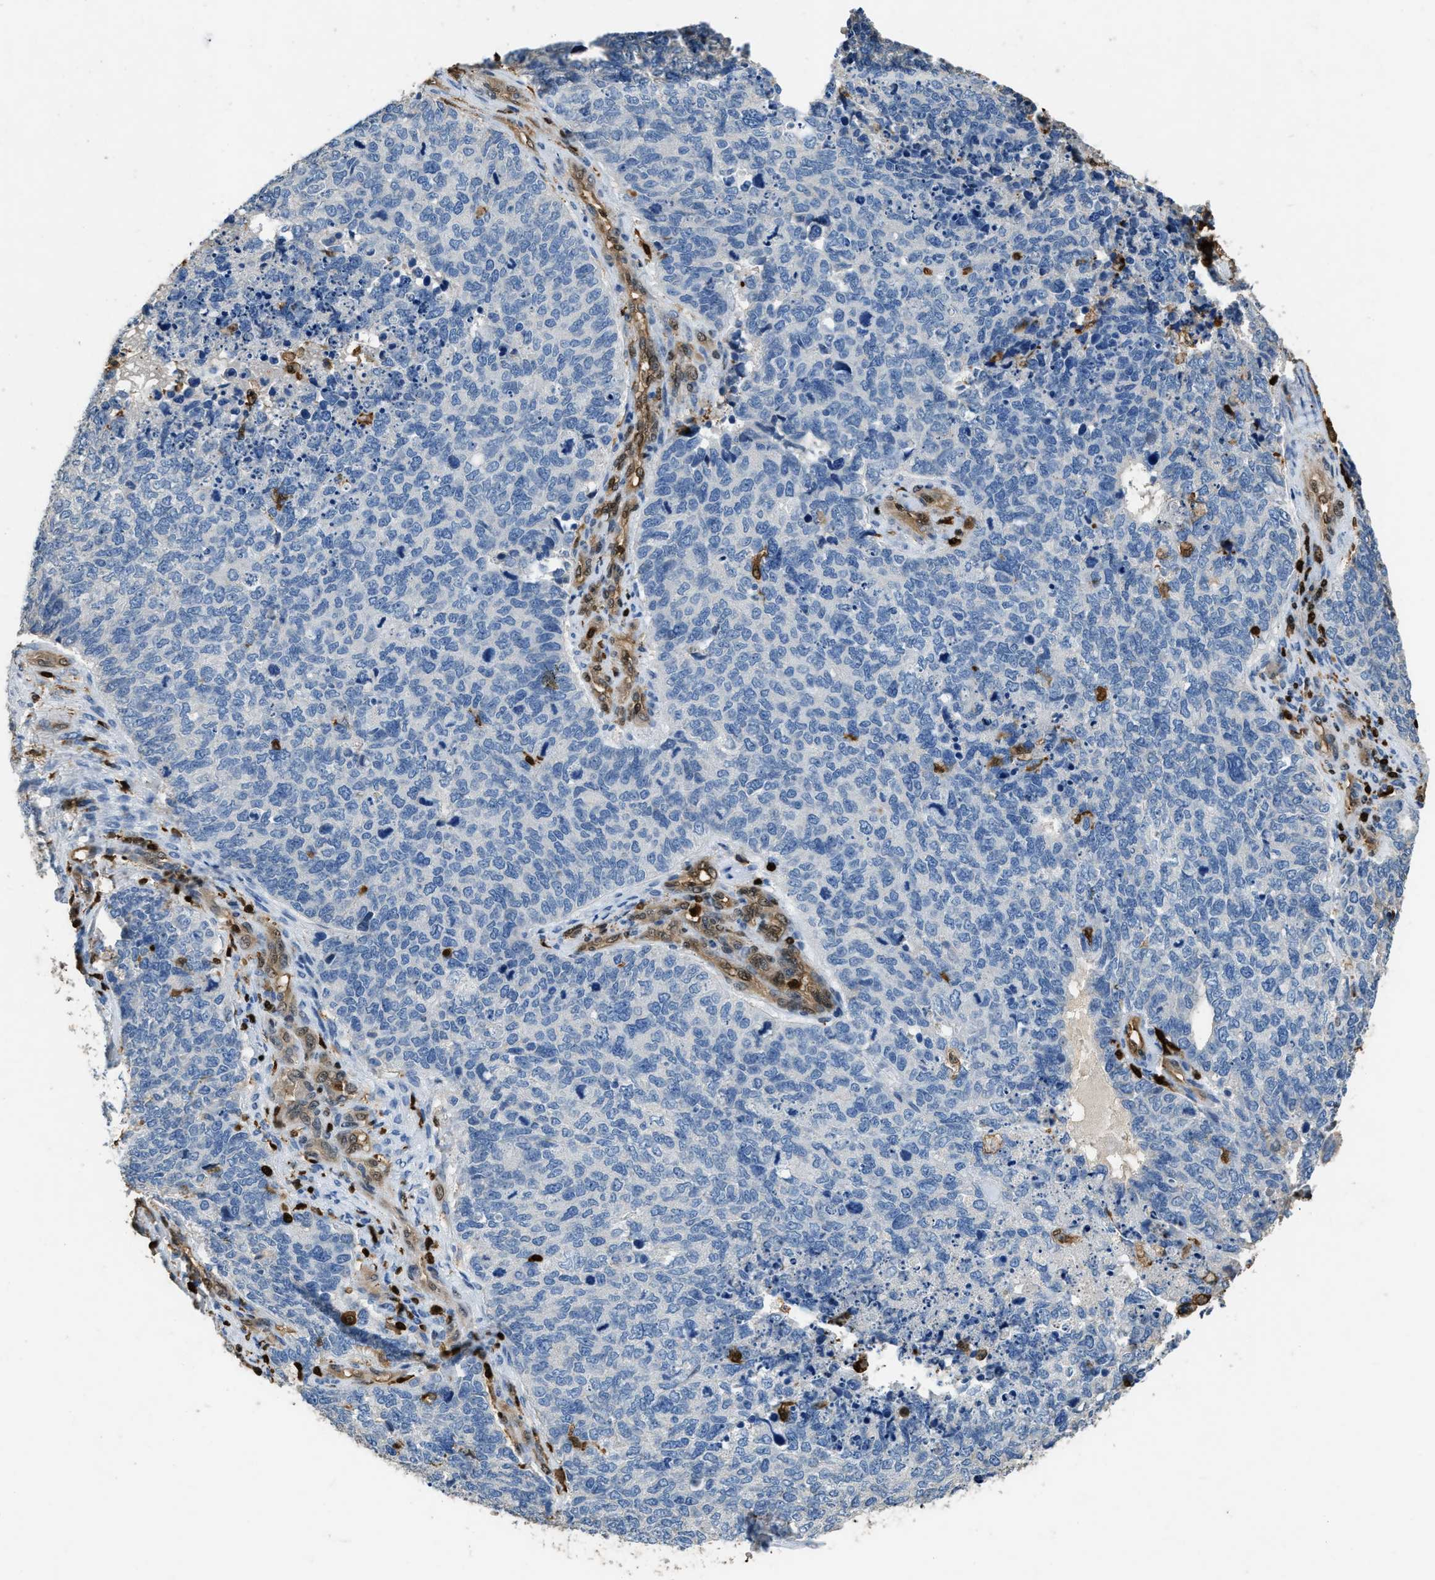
{"staining": {"intensity": "negative", "quantity": "none", "location": "none"}, "tissue": "cervical cancer", "cell_type": "Tumor cells", "image_type": "cancer", "snomed": [{"axis": "morphology", "description": "Squamous cell carcinoma, NOS"}, {"axis": "topography", "description": "Cervix"}], "caption": "This is an immunohistochemistry histopathology image of cervical squamous cell carcinoma. There is no staining in tumor cells.", "gene": "ARHGDIB", "patient": {"sex": "female", "age": 63}}